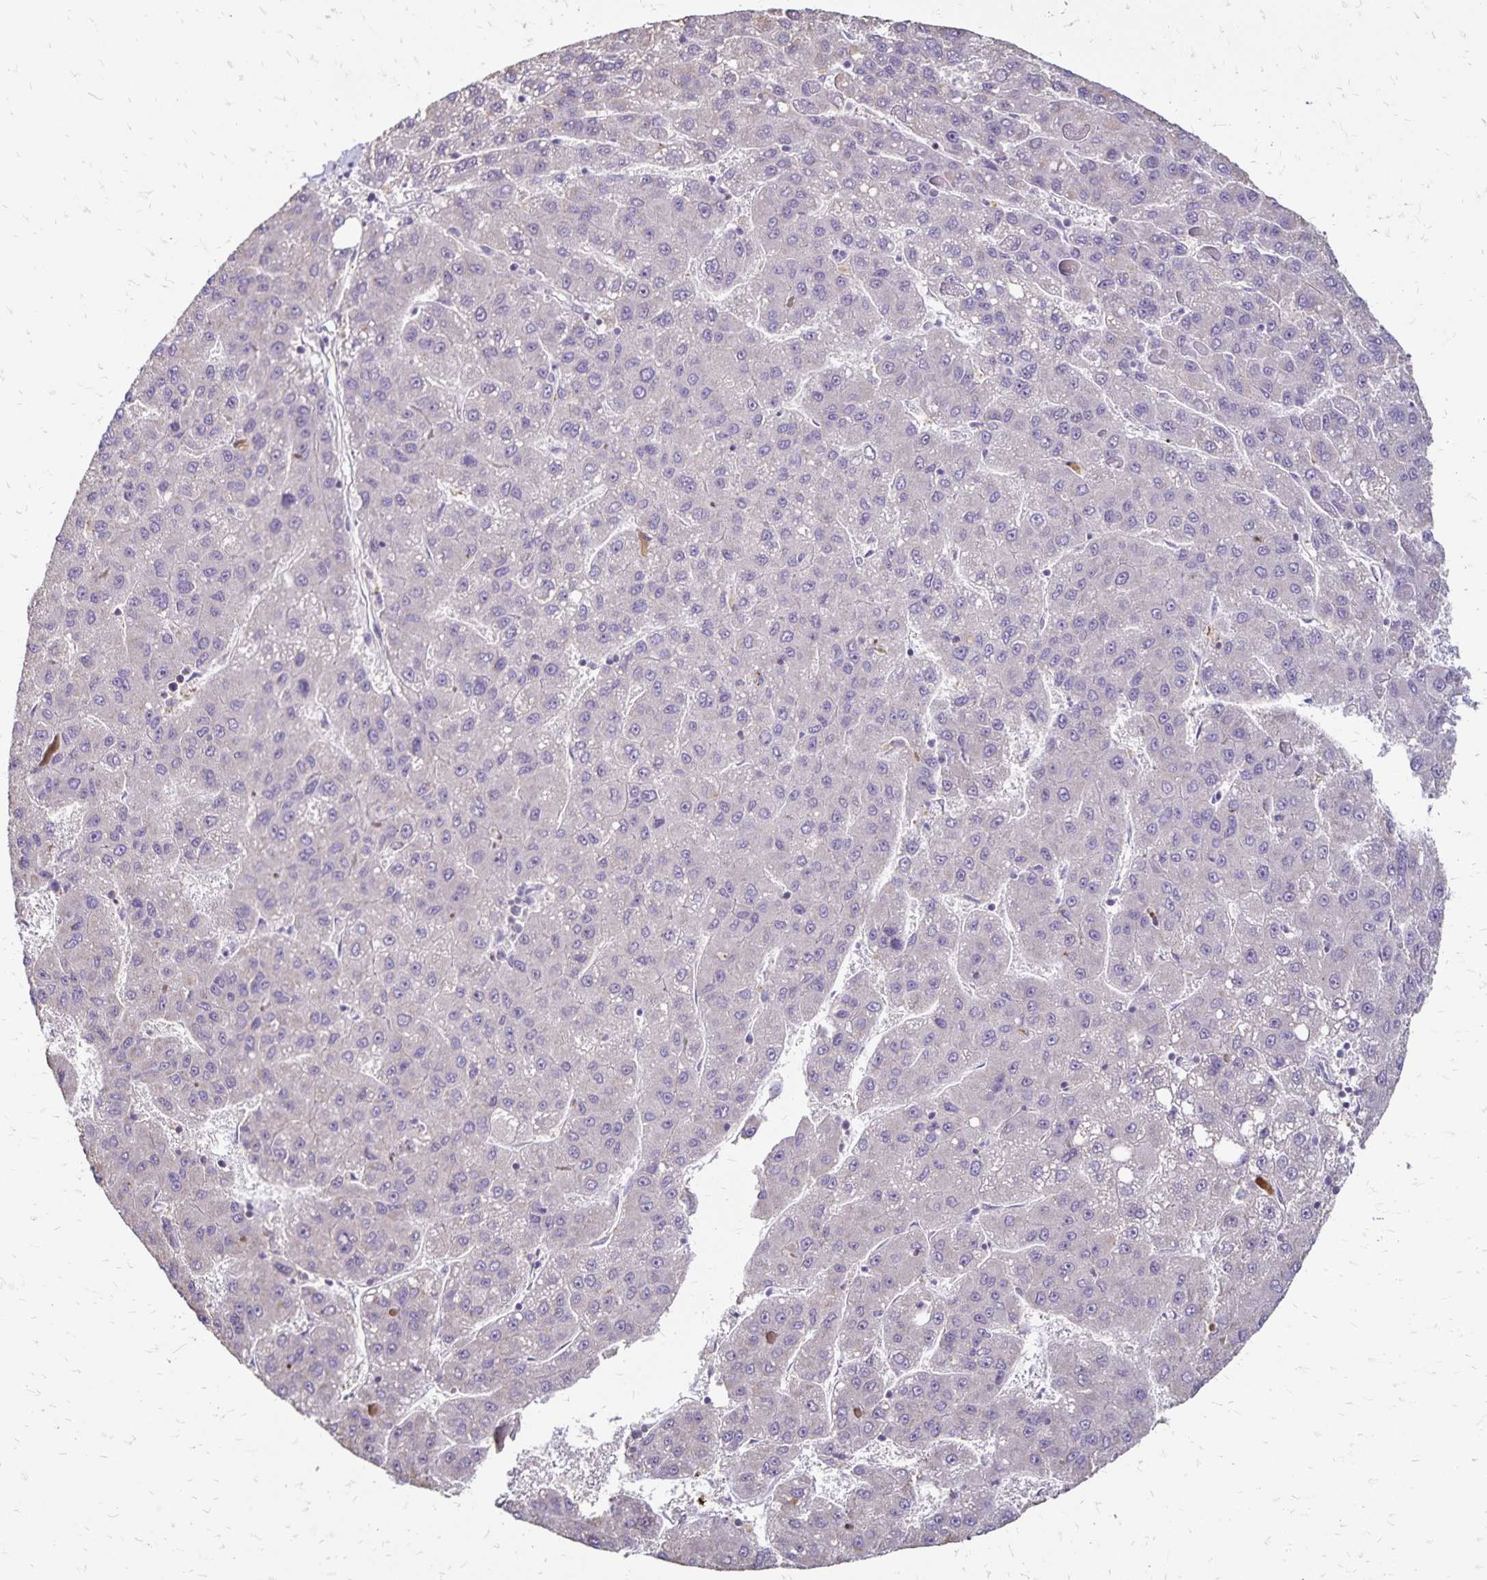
{"staining": {"intensity": "negative", "quantity": "none", "location": "none"}, "tissue": "liver cancer", "cell_type": "Tumor cells", "image_type": "cancer", "snomed": [{"axis": "morphology", "description": "Carcinoma, Hepatocellular, NOS"}, {"axis": "topography", "description": "Liver"}], "caption": "IHC histopathology image of human liver cancer stained for a protein (brown), which shows no positivity in tumor cells.", "gene": "EMC10", "patient": {"sex": "female", "age": 82}}